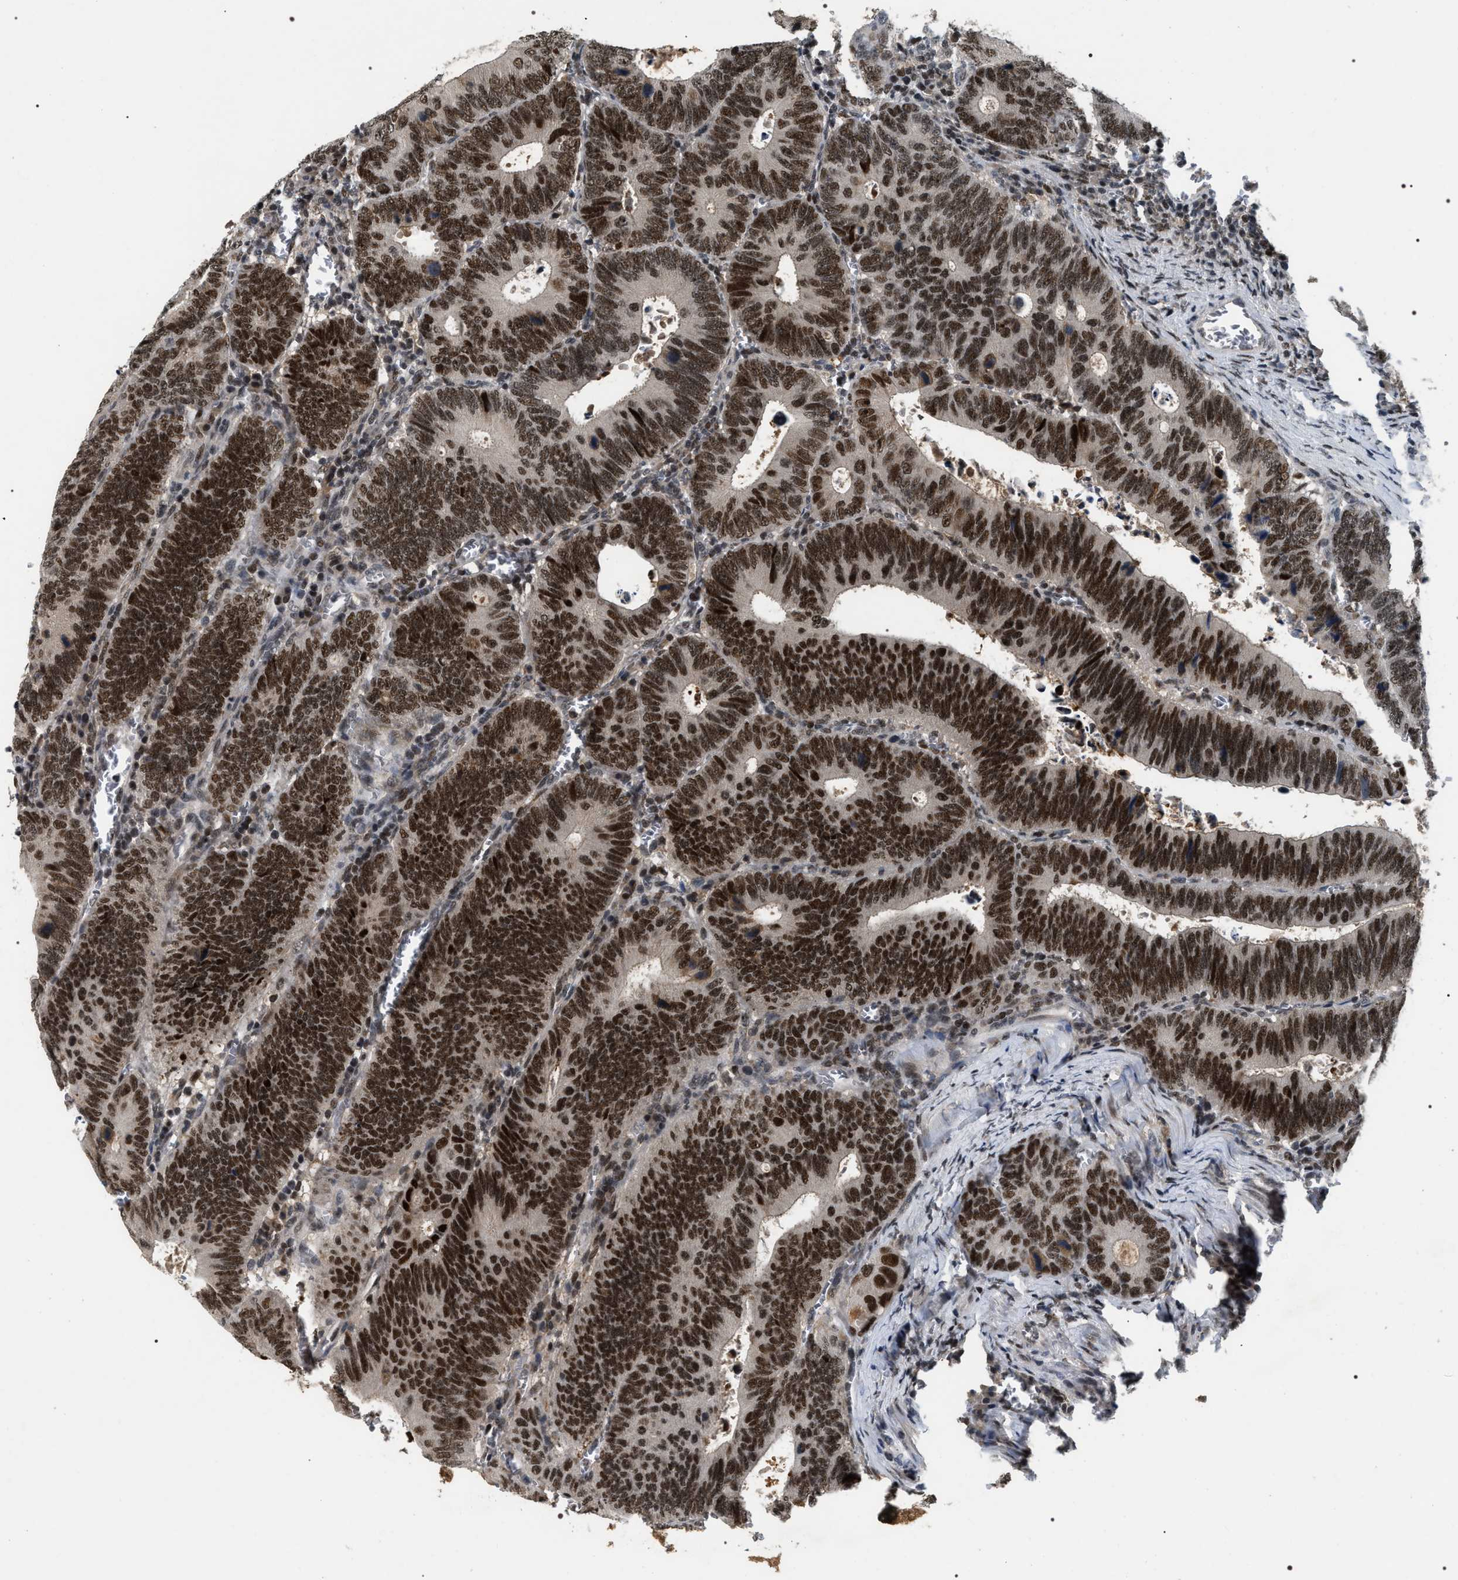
{"staining": {"intensity": "strong", "quantity": ">75%", "location": "nuclear"}, "tissue": "colorectal cancer", "cell_type": "Tumor cells", "image_type": "cancer", "snomed": [{"axis": "morphology", "description": "Inflammation, NOS"}, {"axis": "morphology", "description": "Adenocarcinoma, NOS"}, {"axis": "topography", "description": "Colon"}], "caption": "An image showing strong nuclear positivity in approximately >75% of tumor cells in adenocarcinoma (colorectal), as visualized by brown immunohistochemical staining.", "gene": "C7orf25", "patient": {"sex": "male", "age": 72}}